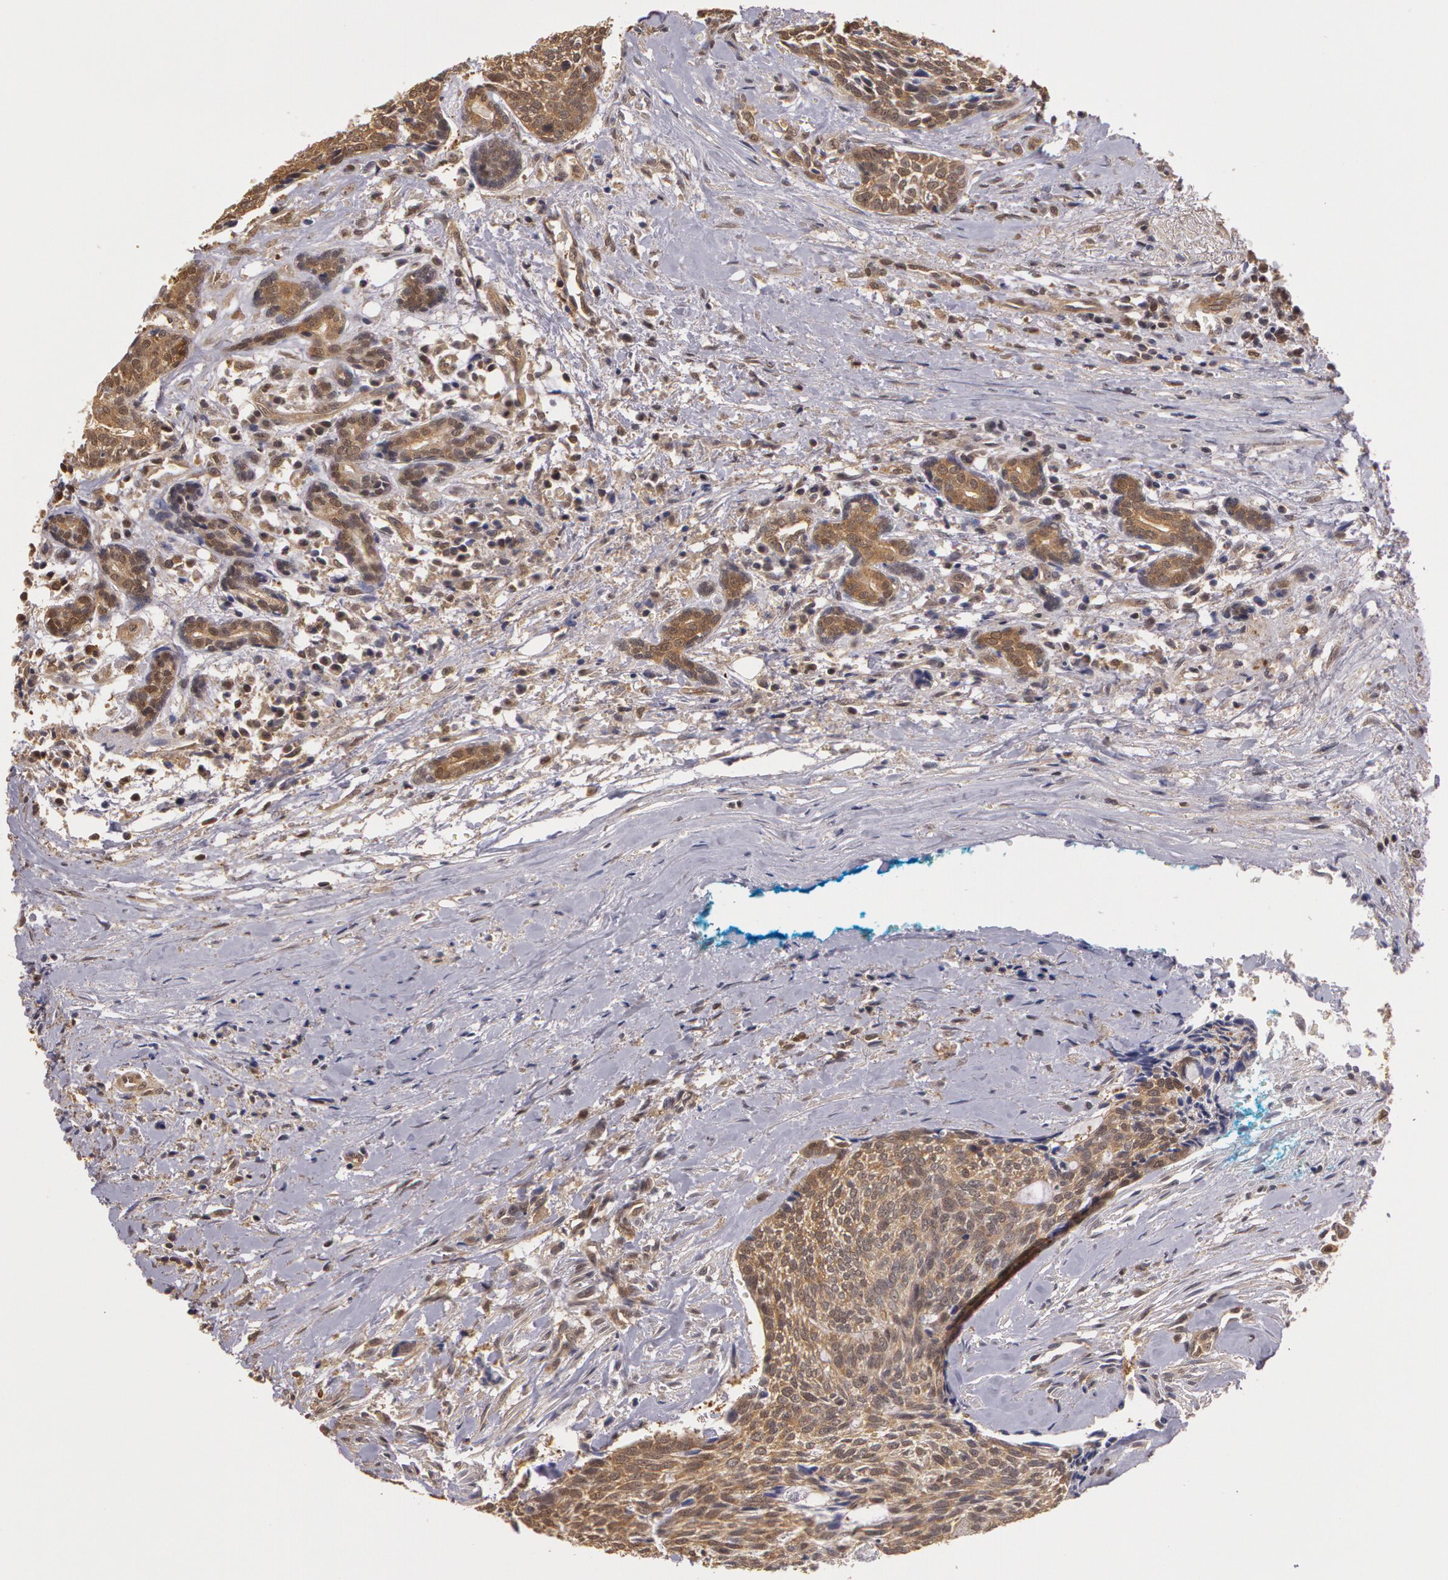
{"staining": {"intensity": "weak", "quantity": "<25%", "location": "cytoplasmic/membranous"}, "tissue": "head and neck cancer", "cell_type": "Tumor cells", "image_type": "cancer", "snomed": [{"axis": "morphology", "description": "Squamous cell carcinoma, NOS"}, {"axis": "topography", "description": "Salivary gland"}, {"axis": "topography", "description": "Head-Neck"}], "caption": "The immunohistochemistry histopathology image has no significant expression in tumor cells of head and neck cancer tissue.", "gene": "AHSA1", "patient": {"sex": "male", "age": 70}}